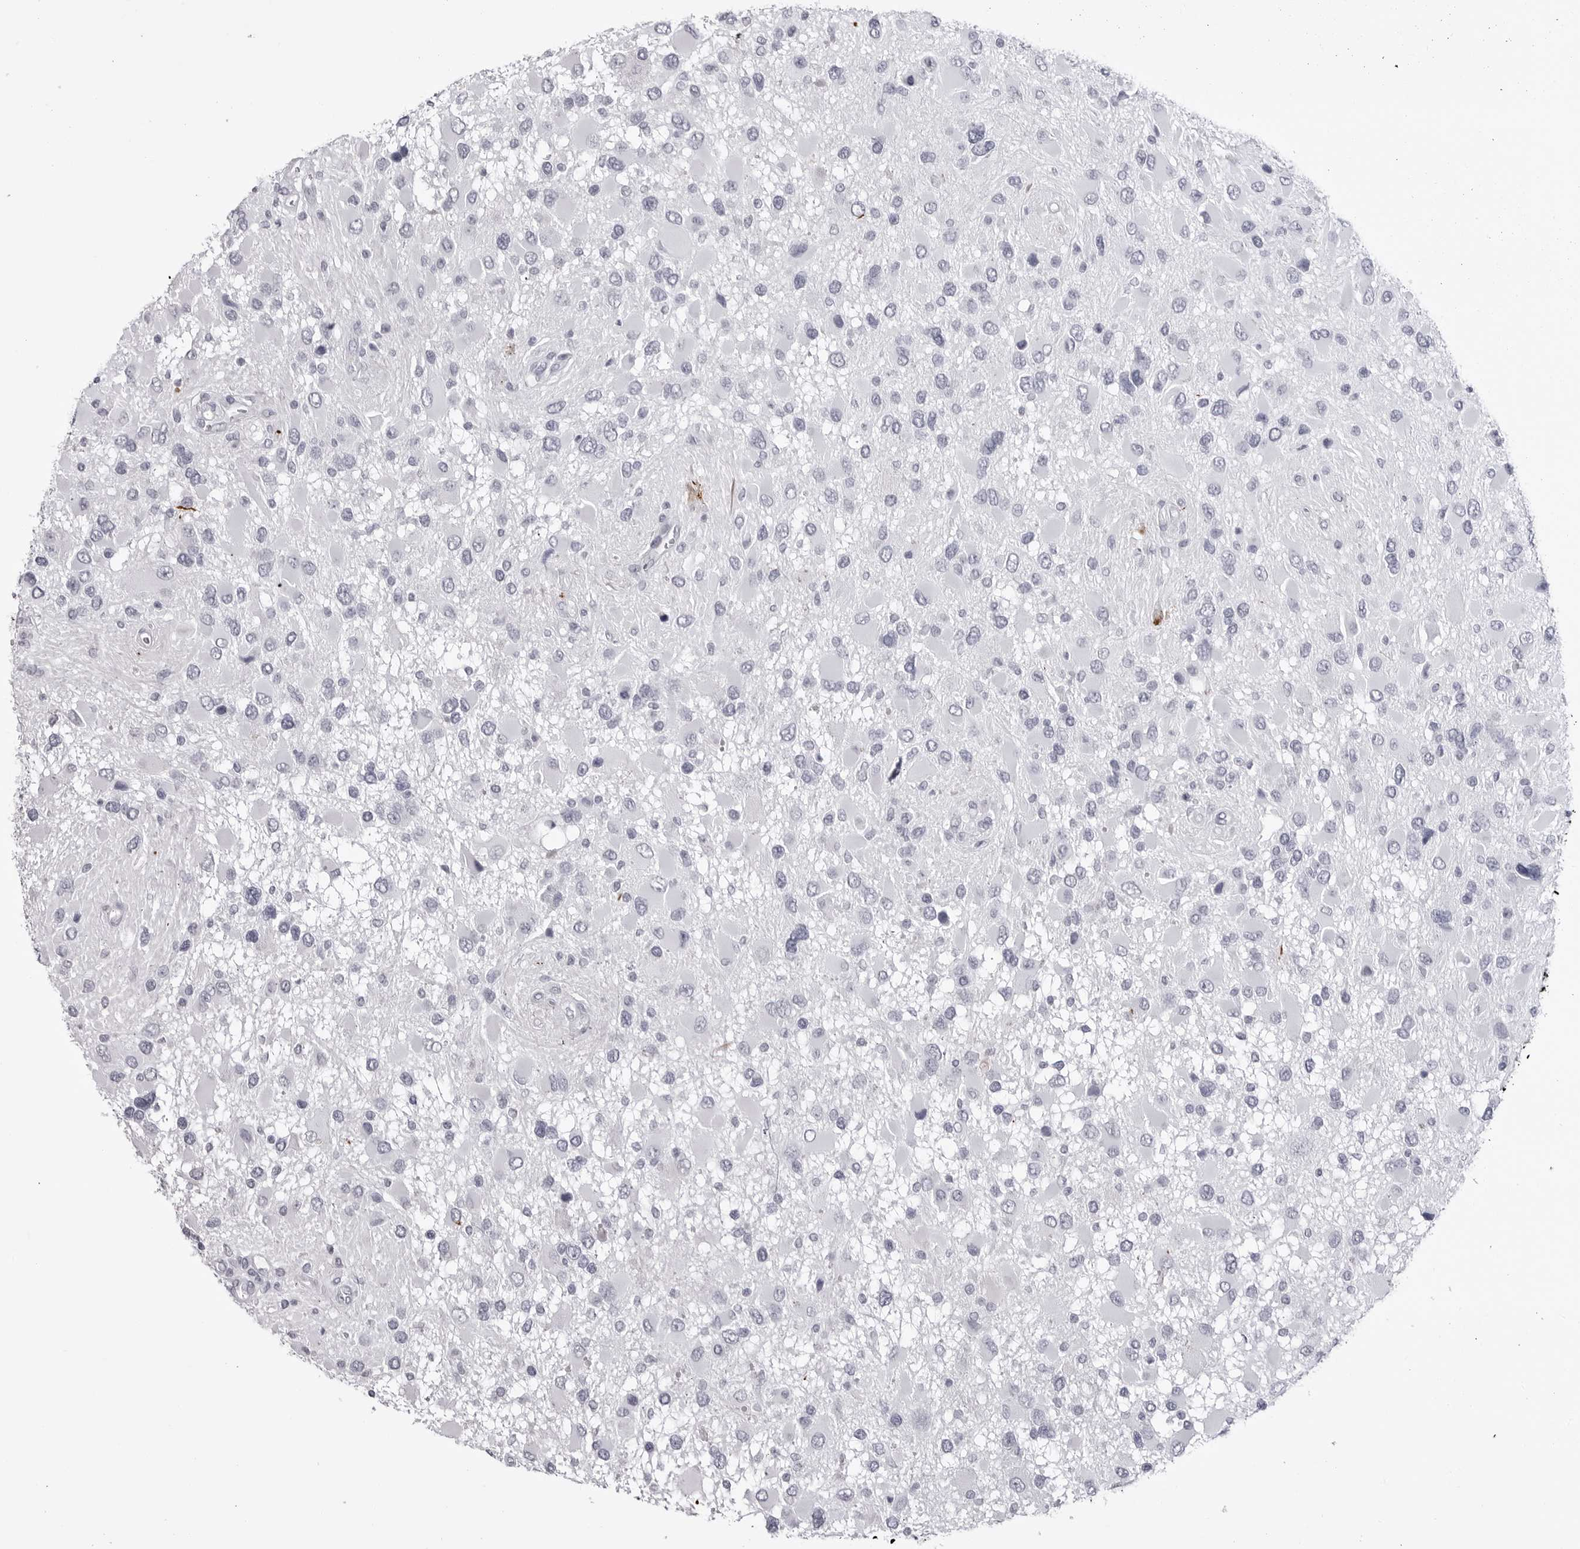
{"staining": {"intensity": "negative", "quantity": "none", "location": "none"}, "tissue": "glioma", "cell_type": "Tumor cells", "image_type": "cancer", "snomed": [{"axis": "morphology", "description": "Glioma, malignant, High grade"}, {"axis": "topography", "description": "Brain"}], "caption": "There is no significant expression in tumor cells of glioma. (DAB (3,3'-diaminobenzidine) immunohistochemistry visualized using brightfield microscopy, high magnification).", "gene": "COL26A1", "patient": {"sex": "male", "age": 53}}